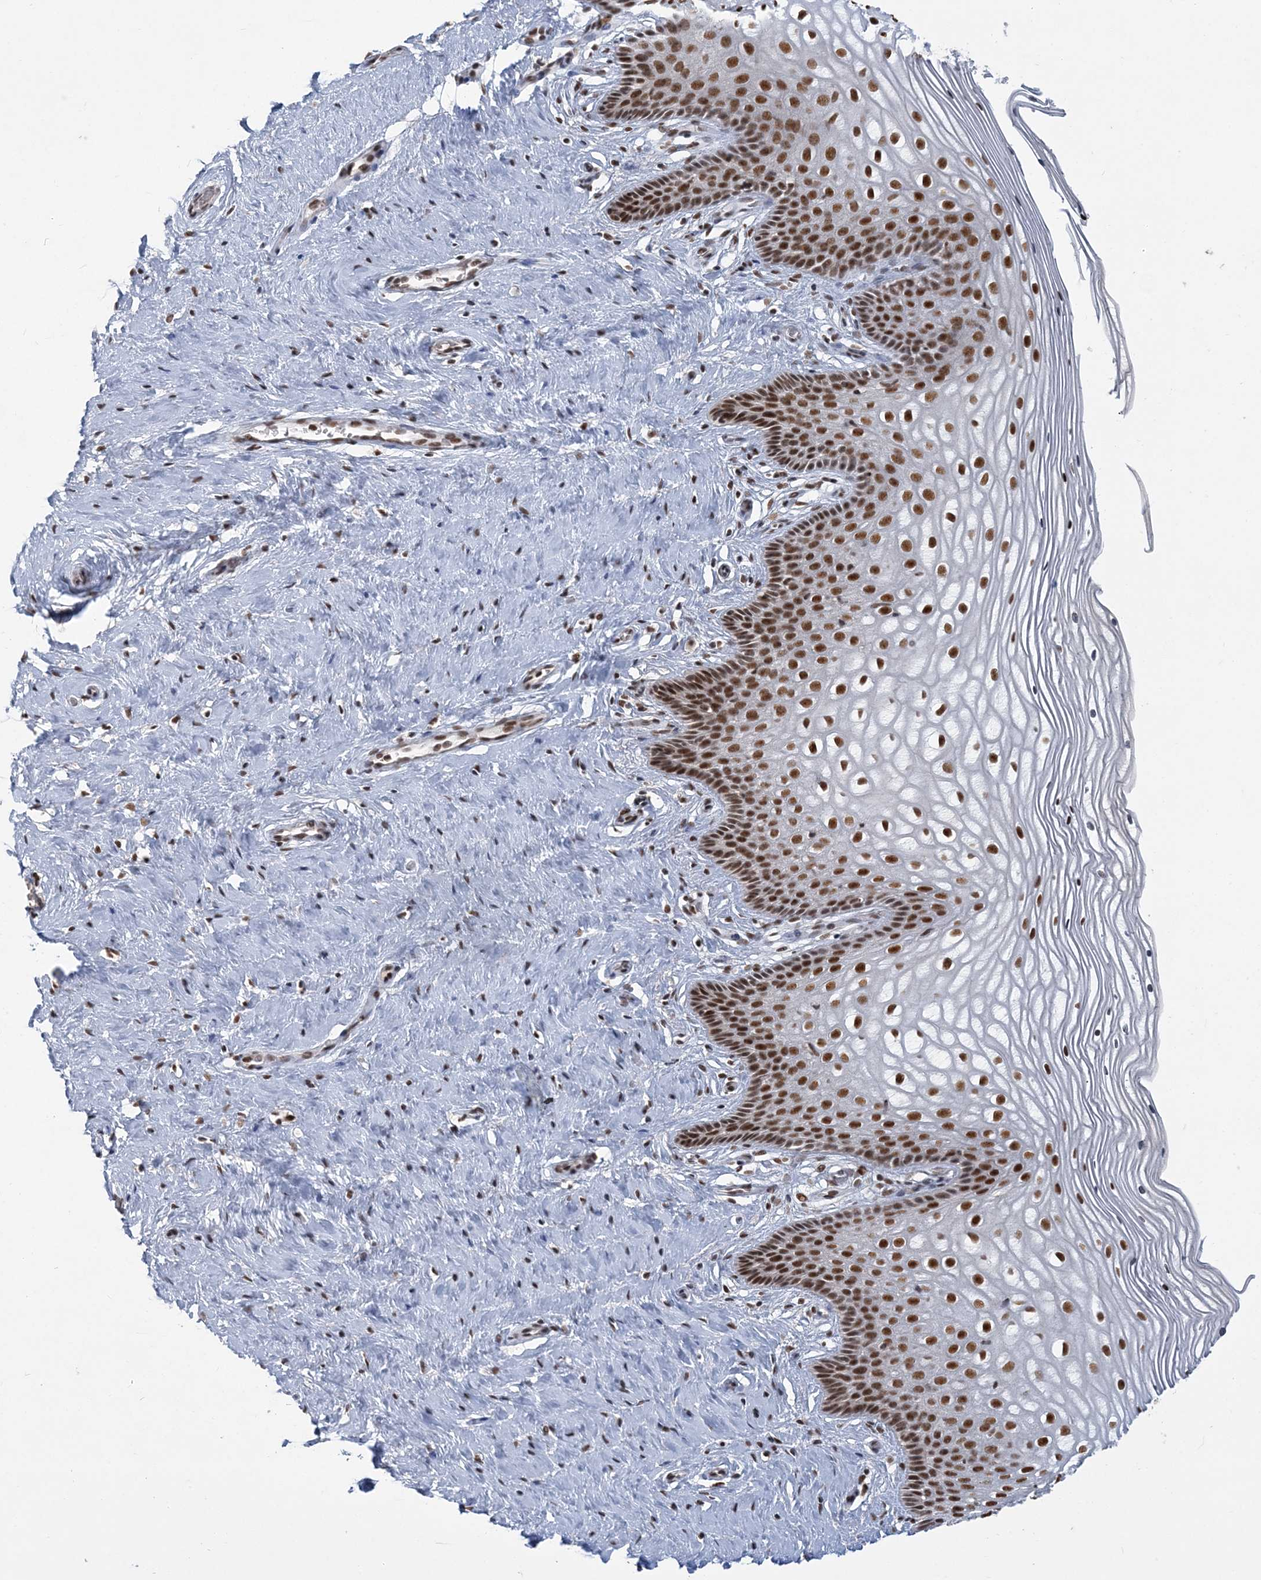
{"staining": {"intensity": "strong", "quantity": ">75%", "location": "nuclear"}, "tissue": "cervix", "cell_type": "Glandular cells", "image_type": "normal", "snomed": [{"axis": "morphology", "description": "Normal tissue, NOS"}, {"axis": "topography", "description": "Cervix"}], "caption": "An IHC image of benign tissue is shown. Protein staining in brown labels strong nuclear positivity in cervix within glandular cells. The staining was performed using DAB to visualize the protein expression in brown, while the nuclei were stained in blue with hematoxylin (Magnification: 20x).", "gene": "PLRG1", "patient": {"sex": "female", "age": 33}}